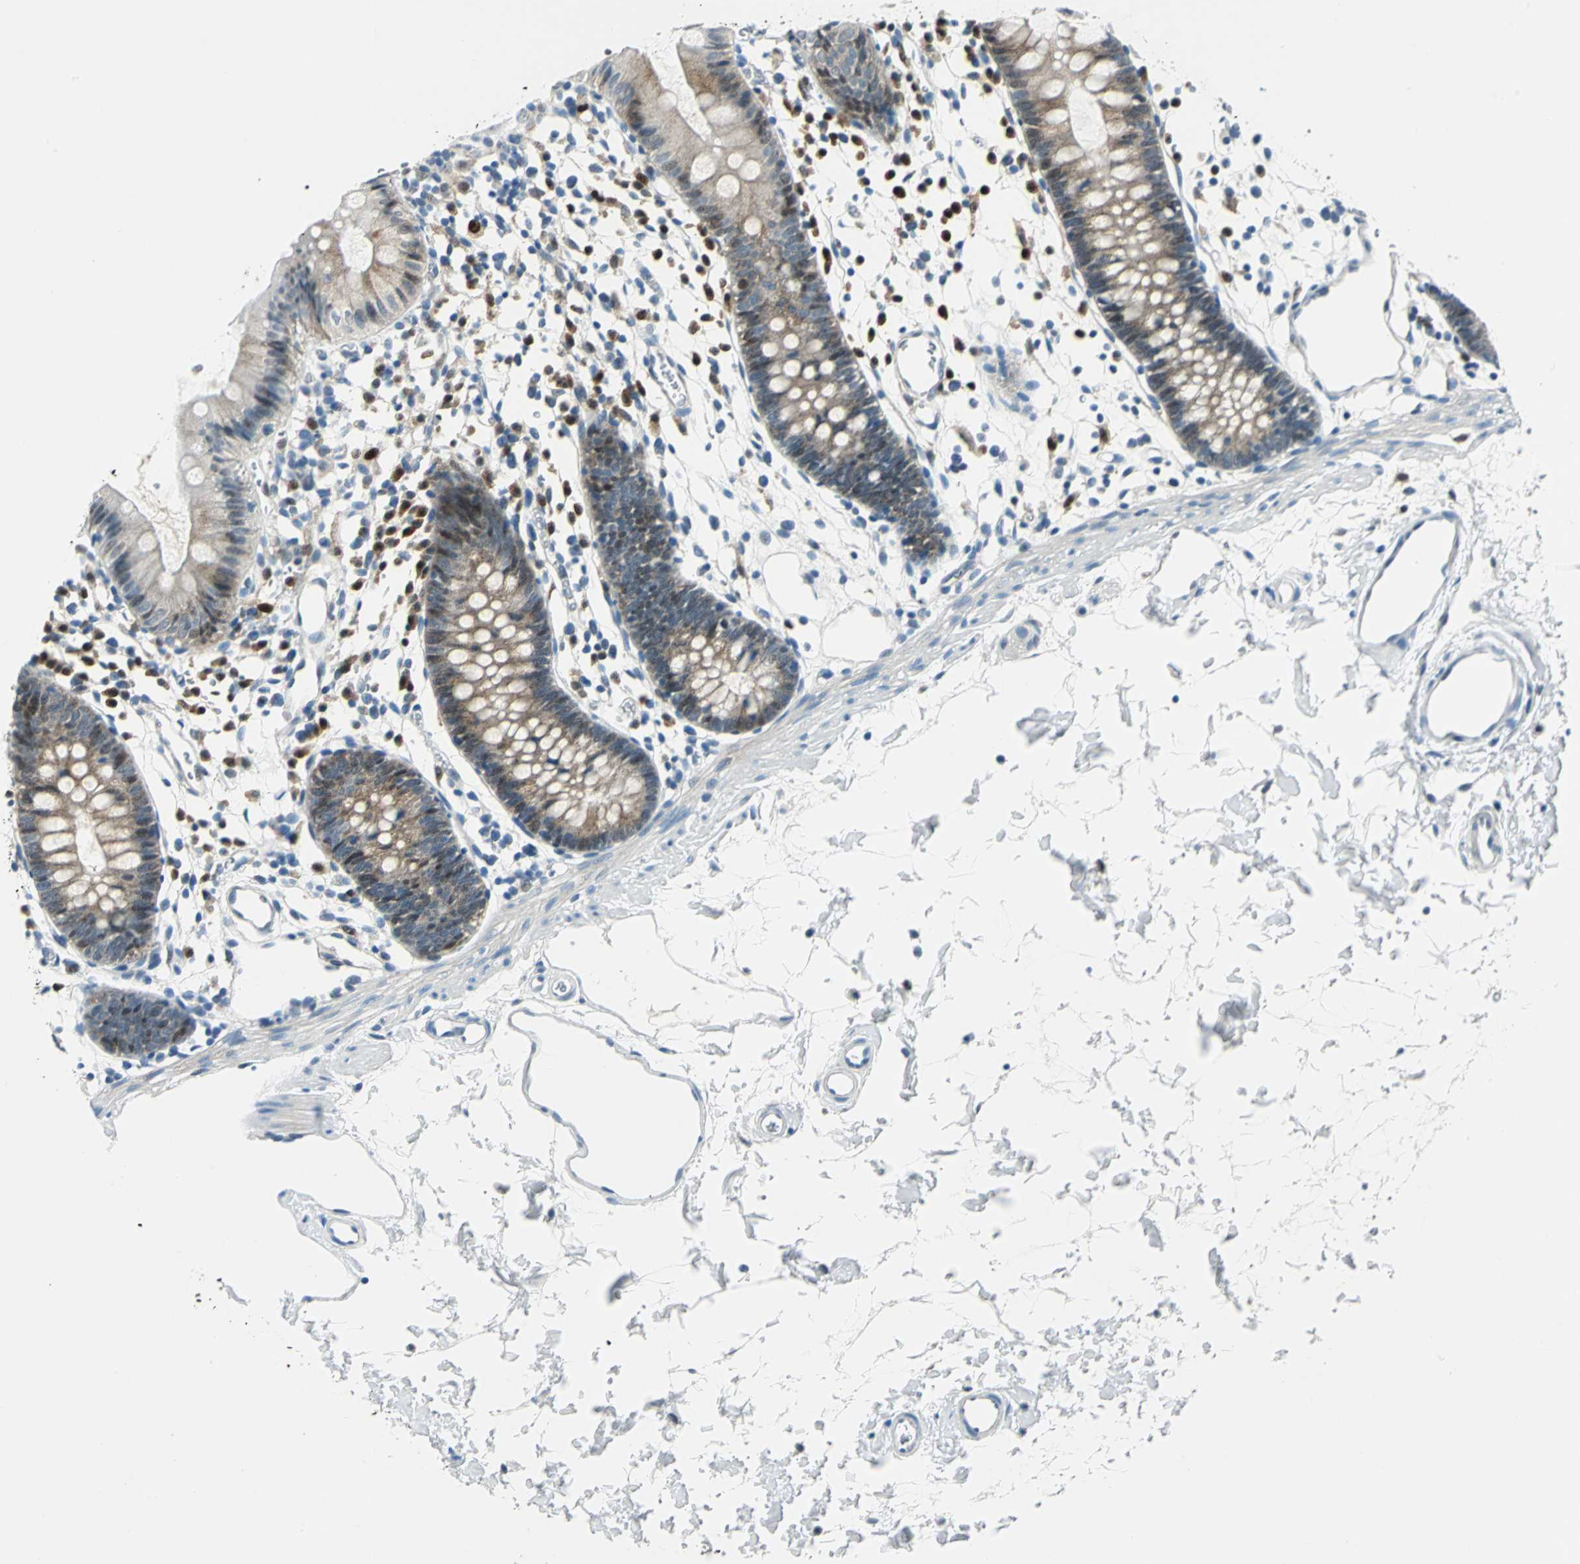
{"staining": {"intensity": "negative", "quantity": "none", "location": "none"}, "tissue": "colon", "cell_type": "Endothelial cells", "image_type": "normal", "snomed": [{"axis": "morphology", "description": "Normal tissue, NOS"}, {"axis": "topography", "description": "Colon"}], "caption": "IHC of benign human colon demonstrates no staining in endothelial cells.", "gene": "AKR1A1", "patient": {"sex": "male", "age": 14}}